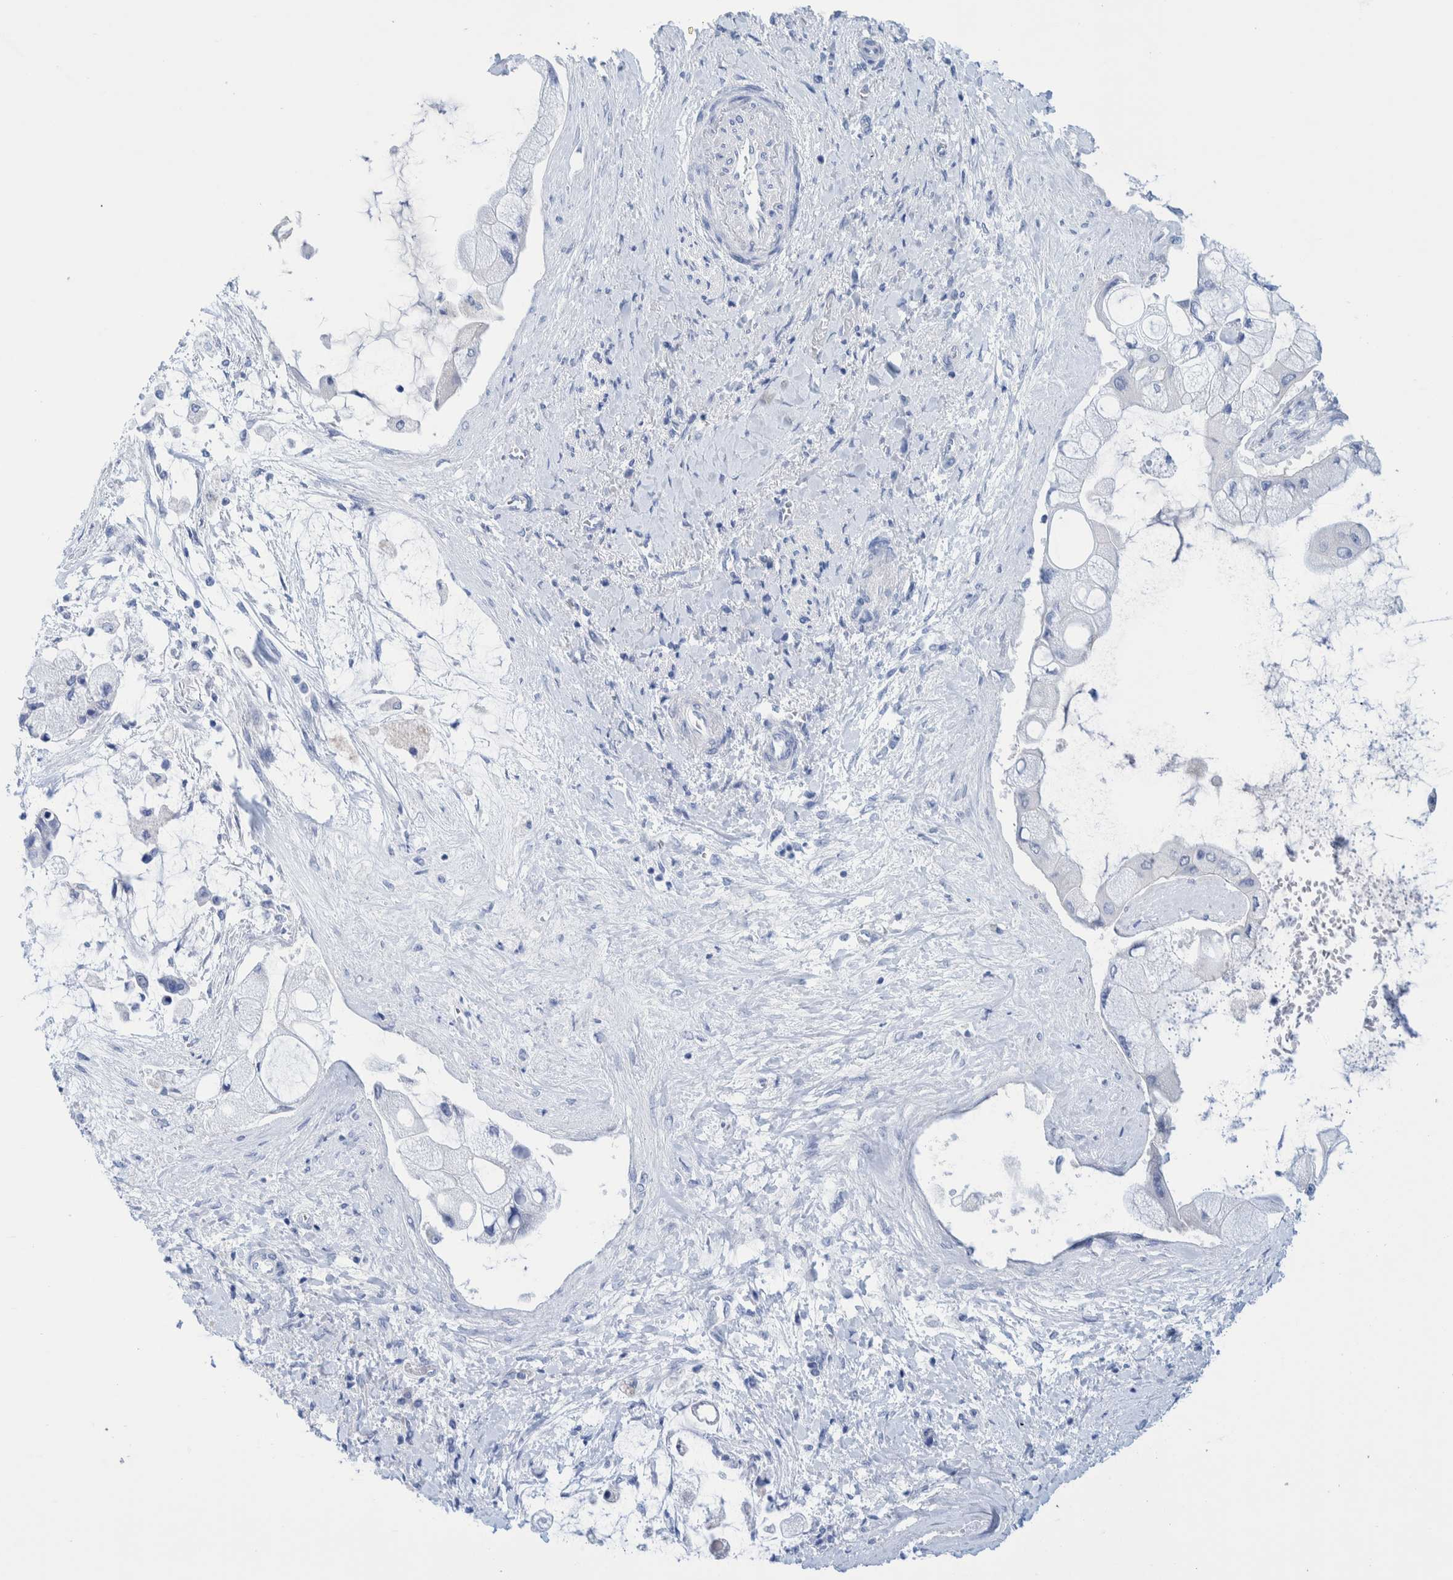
{"staining": {"intensity": "negative", "quantity": "none", "location": "none"}, "tissue": "liver cancer", "cell_type": "Tumor cells", "image_type": "cancer", "snomed": [{"axis": "morphology", "description": "Cholangiocarcinoma"}, {"axis": "topography", "description": "Liver"}], "caption": "Micrograph shows no significant protein staining in tumor cells of liver cancer.", "gene": "PERP", "patient": {"sex": "male", "age": 50}}